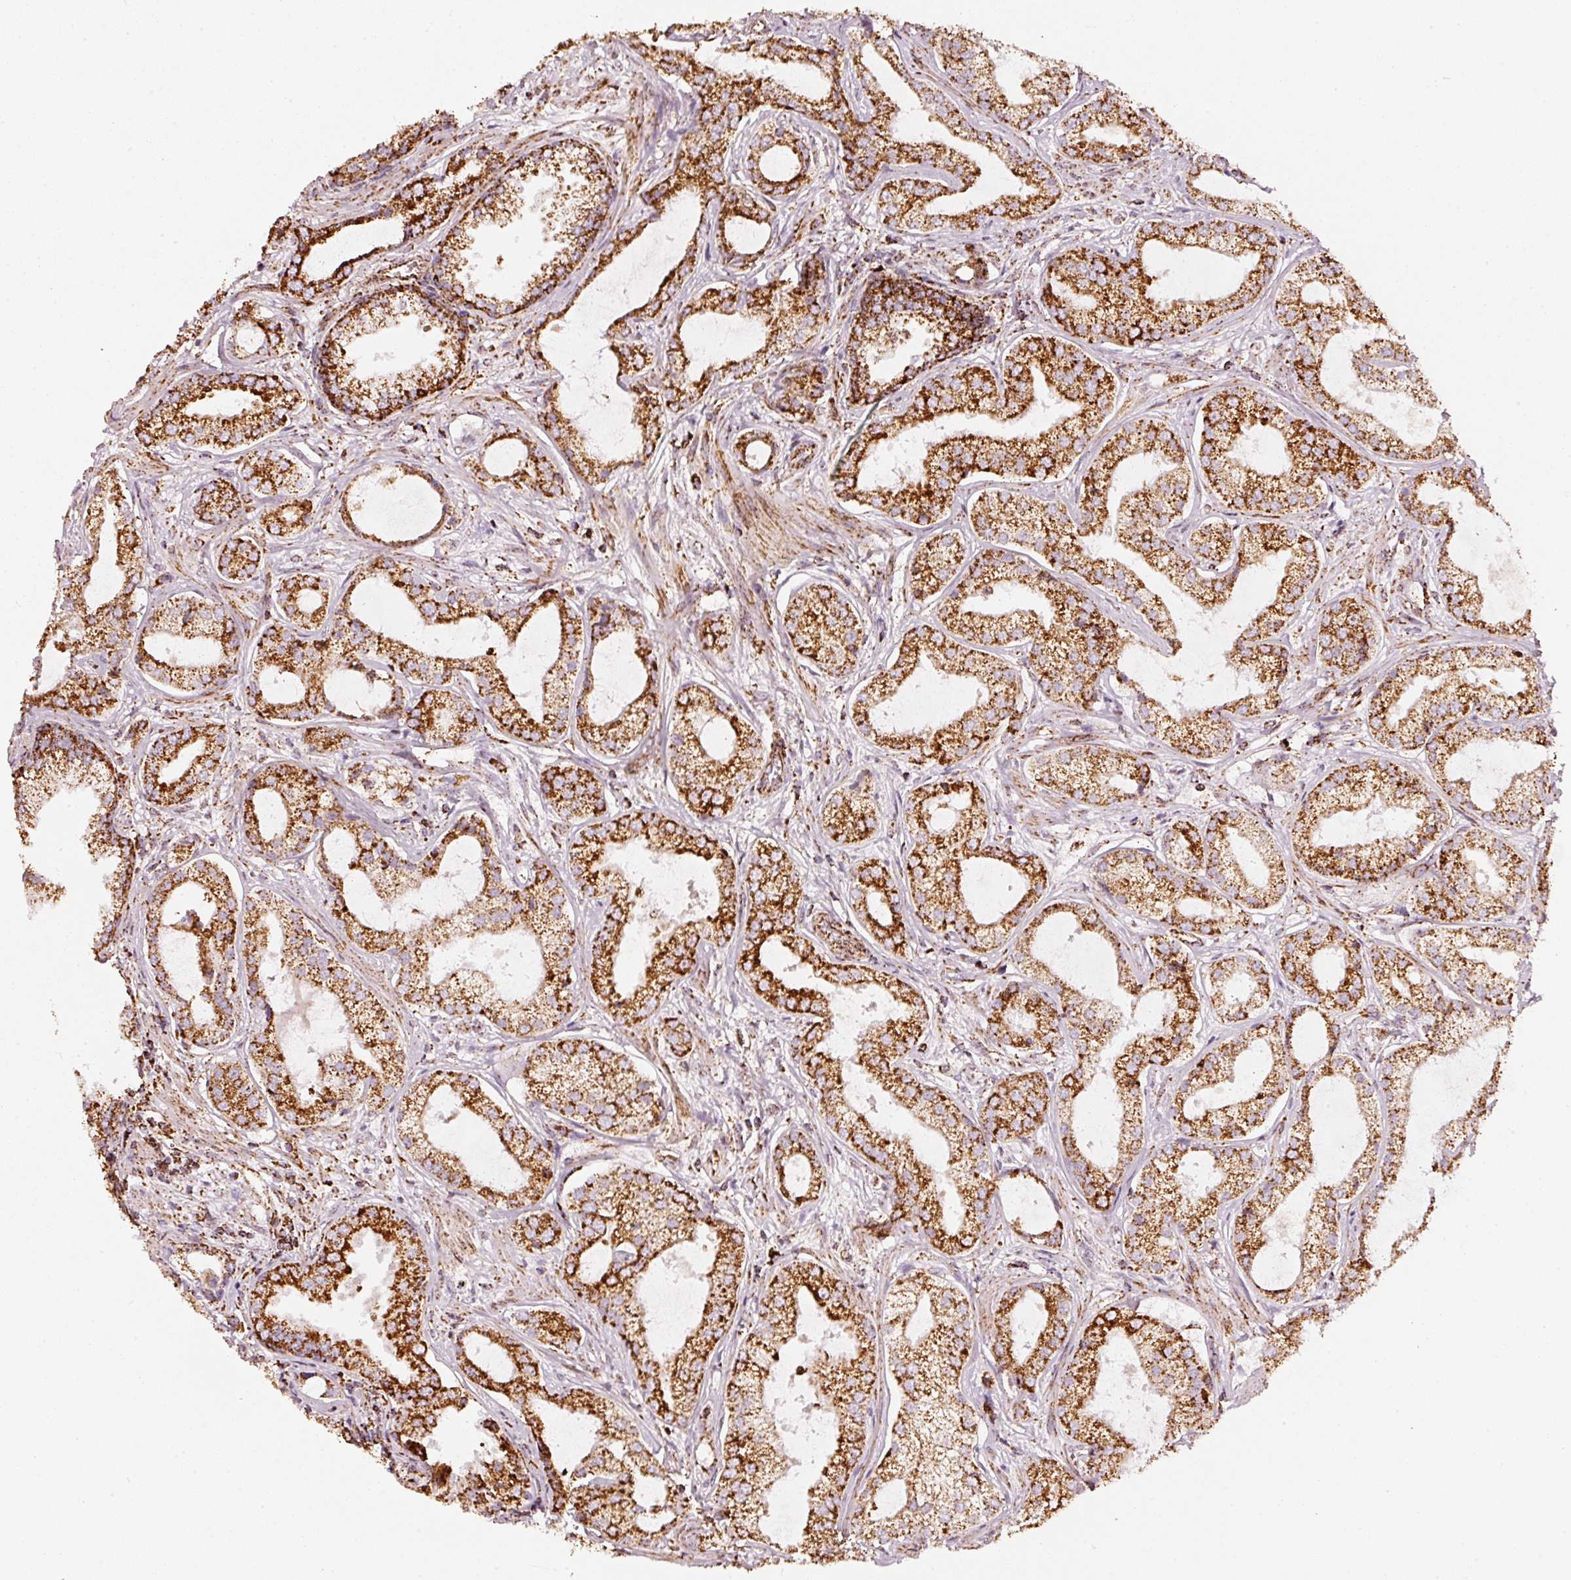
{"staining": {"intensity": "strong", "quantity": ">75%", "location": "cytoplasmic/membranous"}, "tissue": "prostate cancer", "cell_type": "Tumor cells", "image_type": "cancer", "snomed": [{"axis": "morphology", "description": "Adenocarcinoma, Medium grade"}, {"axis": "topography", "description": "Prostate"}], "caption": "A high-resolution image shows immunohistochemistry staining of adenocarcinoma (medium-grade) (prostate), which shows strong cytoplasmic/membranous expression in about >75% of tumor cells.", "gene": "UQCRC1", "patient": {"sex": "male", "age": 57}}